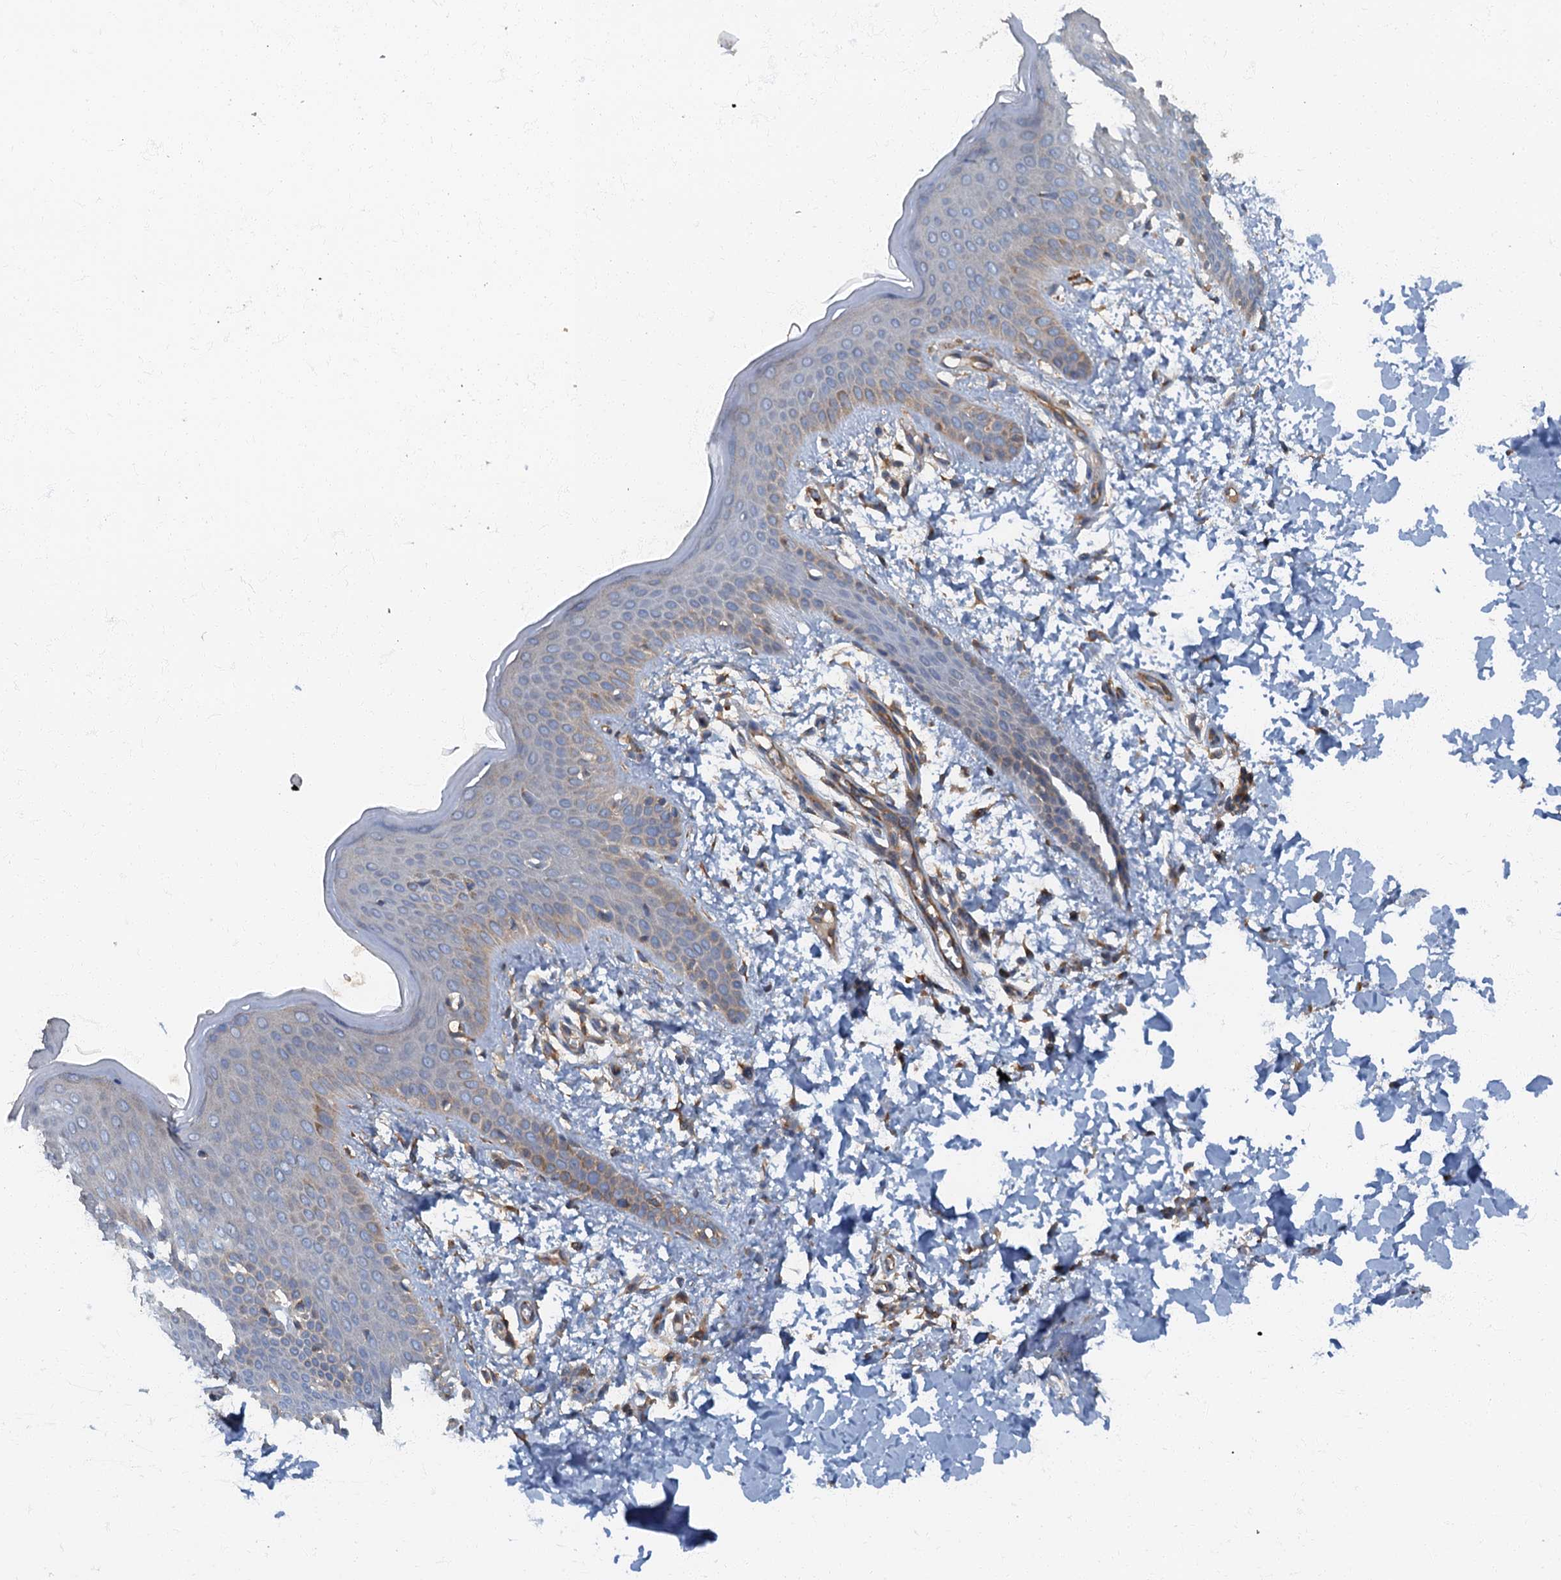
{"staining": {"intensity": "moderate", "quantity": ">75%", "location": "cytoplasmic/membranous"}, "tissue": "skin", "cell_type": "Fibroblasts", "image_type": "normal", "snomed": [{"axis": "morphology", "description": "Normal tissue, NOS"}, {"axis": "topography", "description": "Skin"}], "caption": "An image of human skin stained for a protein shows moderate cytoplasmic/membranous brown staining in fibroblasts. Ihc stains the protein of interest in brown and the nuclei are stained blue.", "gene": "ARL11", "patient": {"sex": "male", "age": 36}}